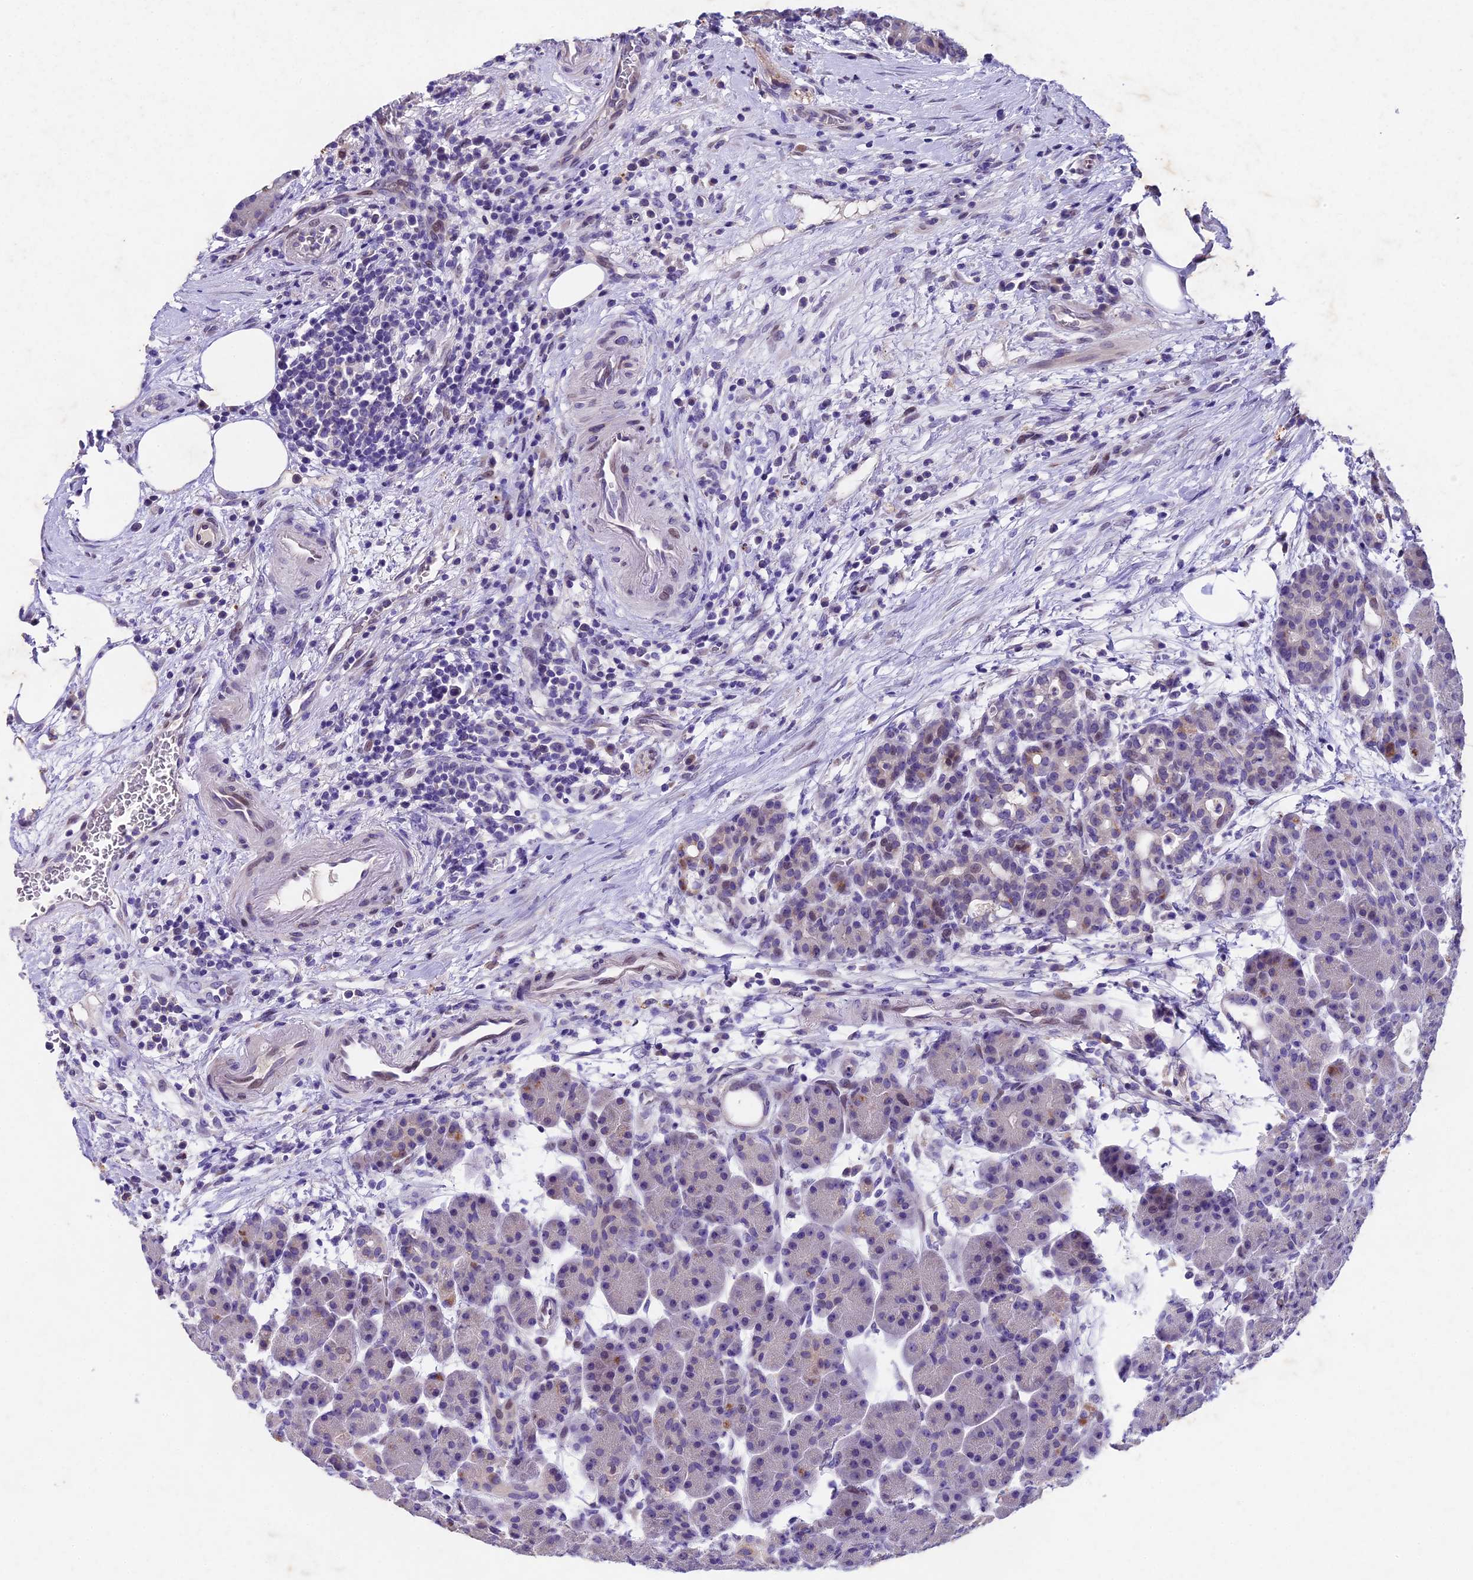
{"staining": {"intensity": "negative", "quantity": "none", "location": "none"}, "tissue": "pancreas", "cell_type": "Exocrine glandular cells", "image_type": "normal", "snomed": [{"axis": "morphology", "description": "Normal tissue, NOS"}, {"axis": "topography", "description": "Pancreas"}], "caption": "An image of pancreas stained for a protein demonstrates no brown staining in exocrine glandular cells.", "gene": "IFT140", "patient": {"sex": "male", "age": 63}}